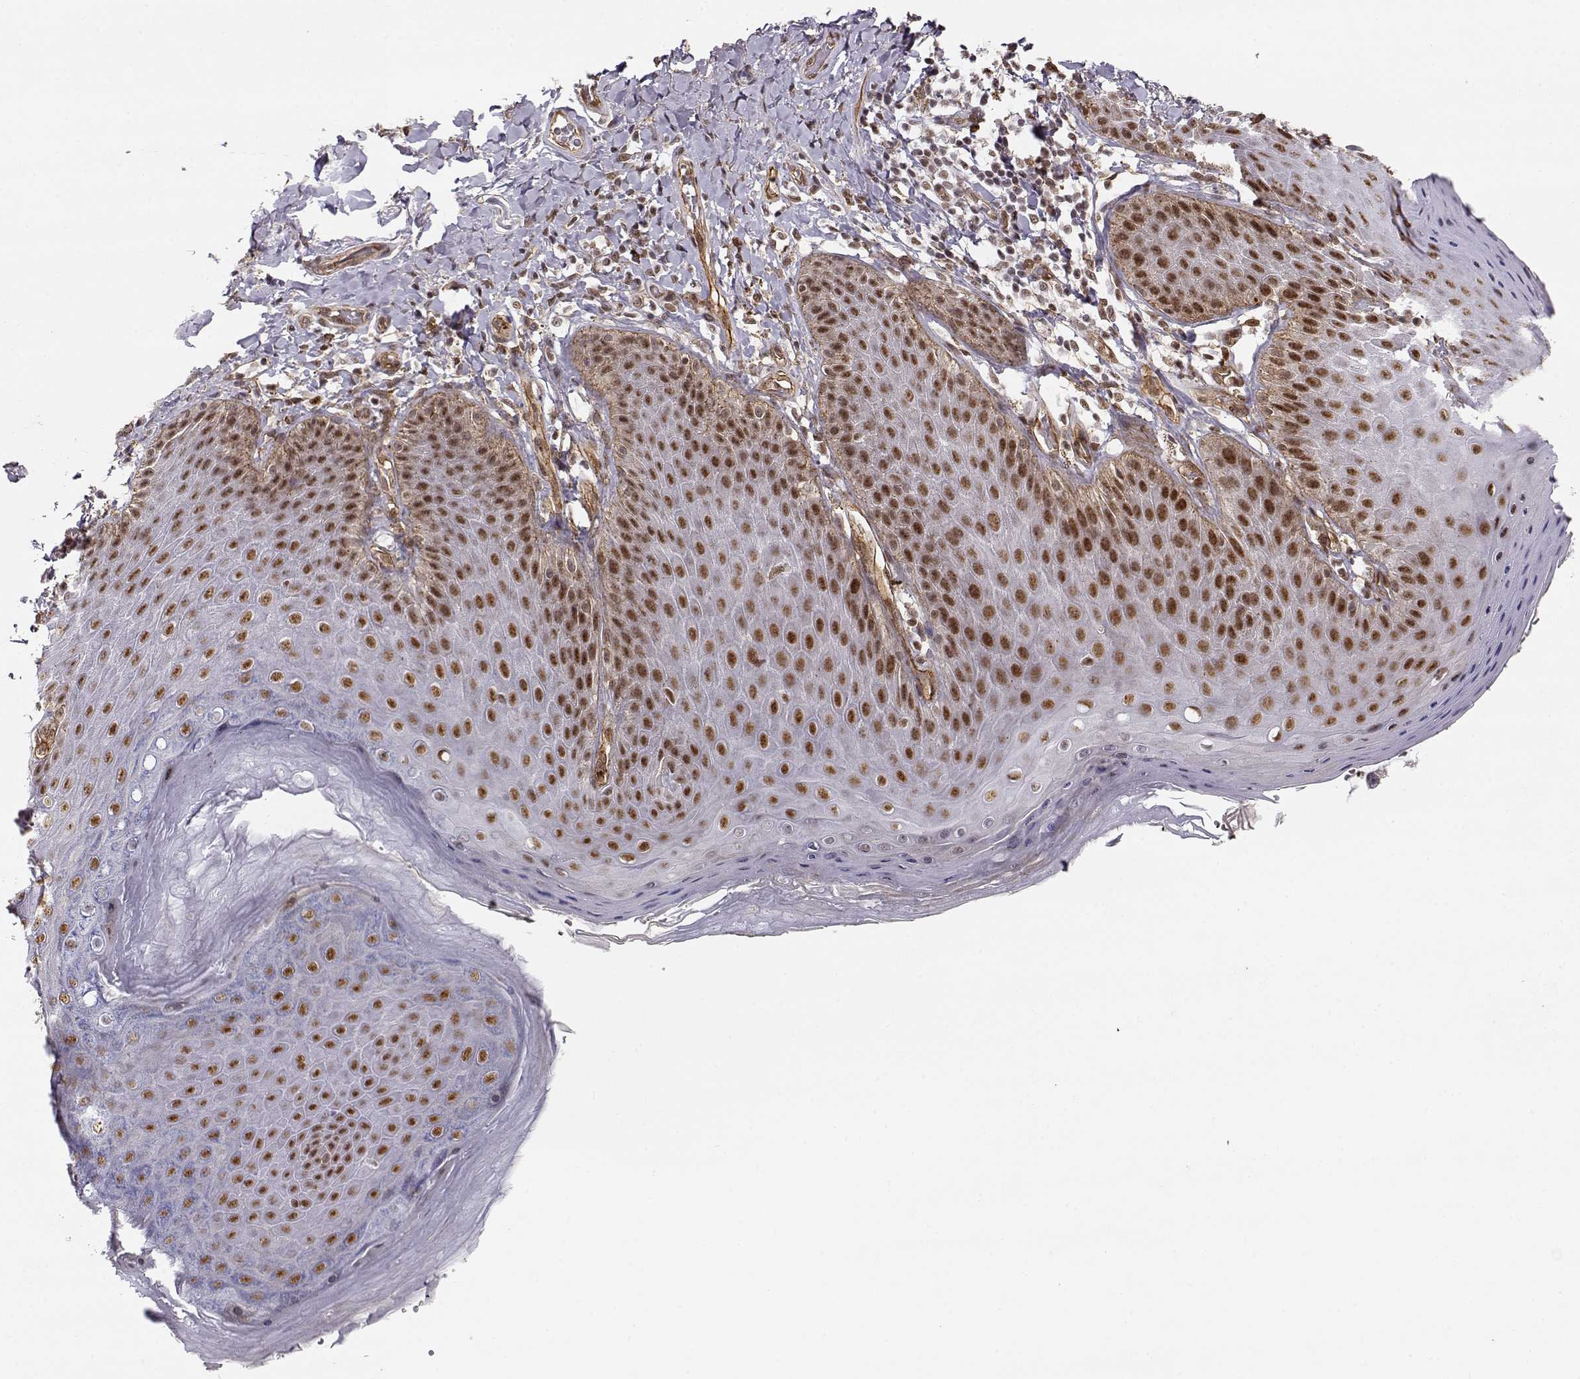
{"staining": {"intensity": "strong", "quantity": ">75%", "location": "nuclear"}, "tissue": "skin", "cell_type": "Epidermal cells", "image_type": "normal", "snomed": [{"axis": "morphology", "description": "Normal tissue, NOS"}, {"axis": "topography", "description": "Anal"}], "caption": "Immunohistochemical staining of unremarkable human skin reveals high levels of strong nuclear staining in about >75% of epidermal cells. Immunohistochemistry (ihc) stains the protein of interest in brown and the nuclei are stained blue.", "gene": "CIR1", "patient": {"sex": "male", "age": 53}}